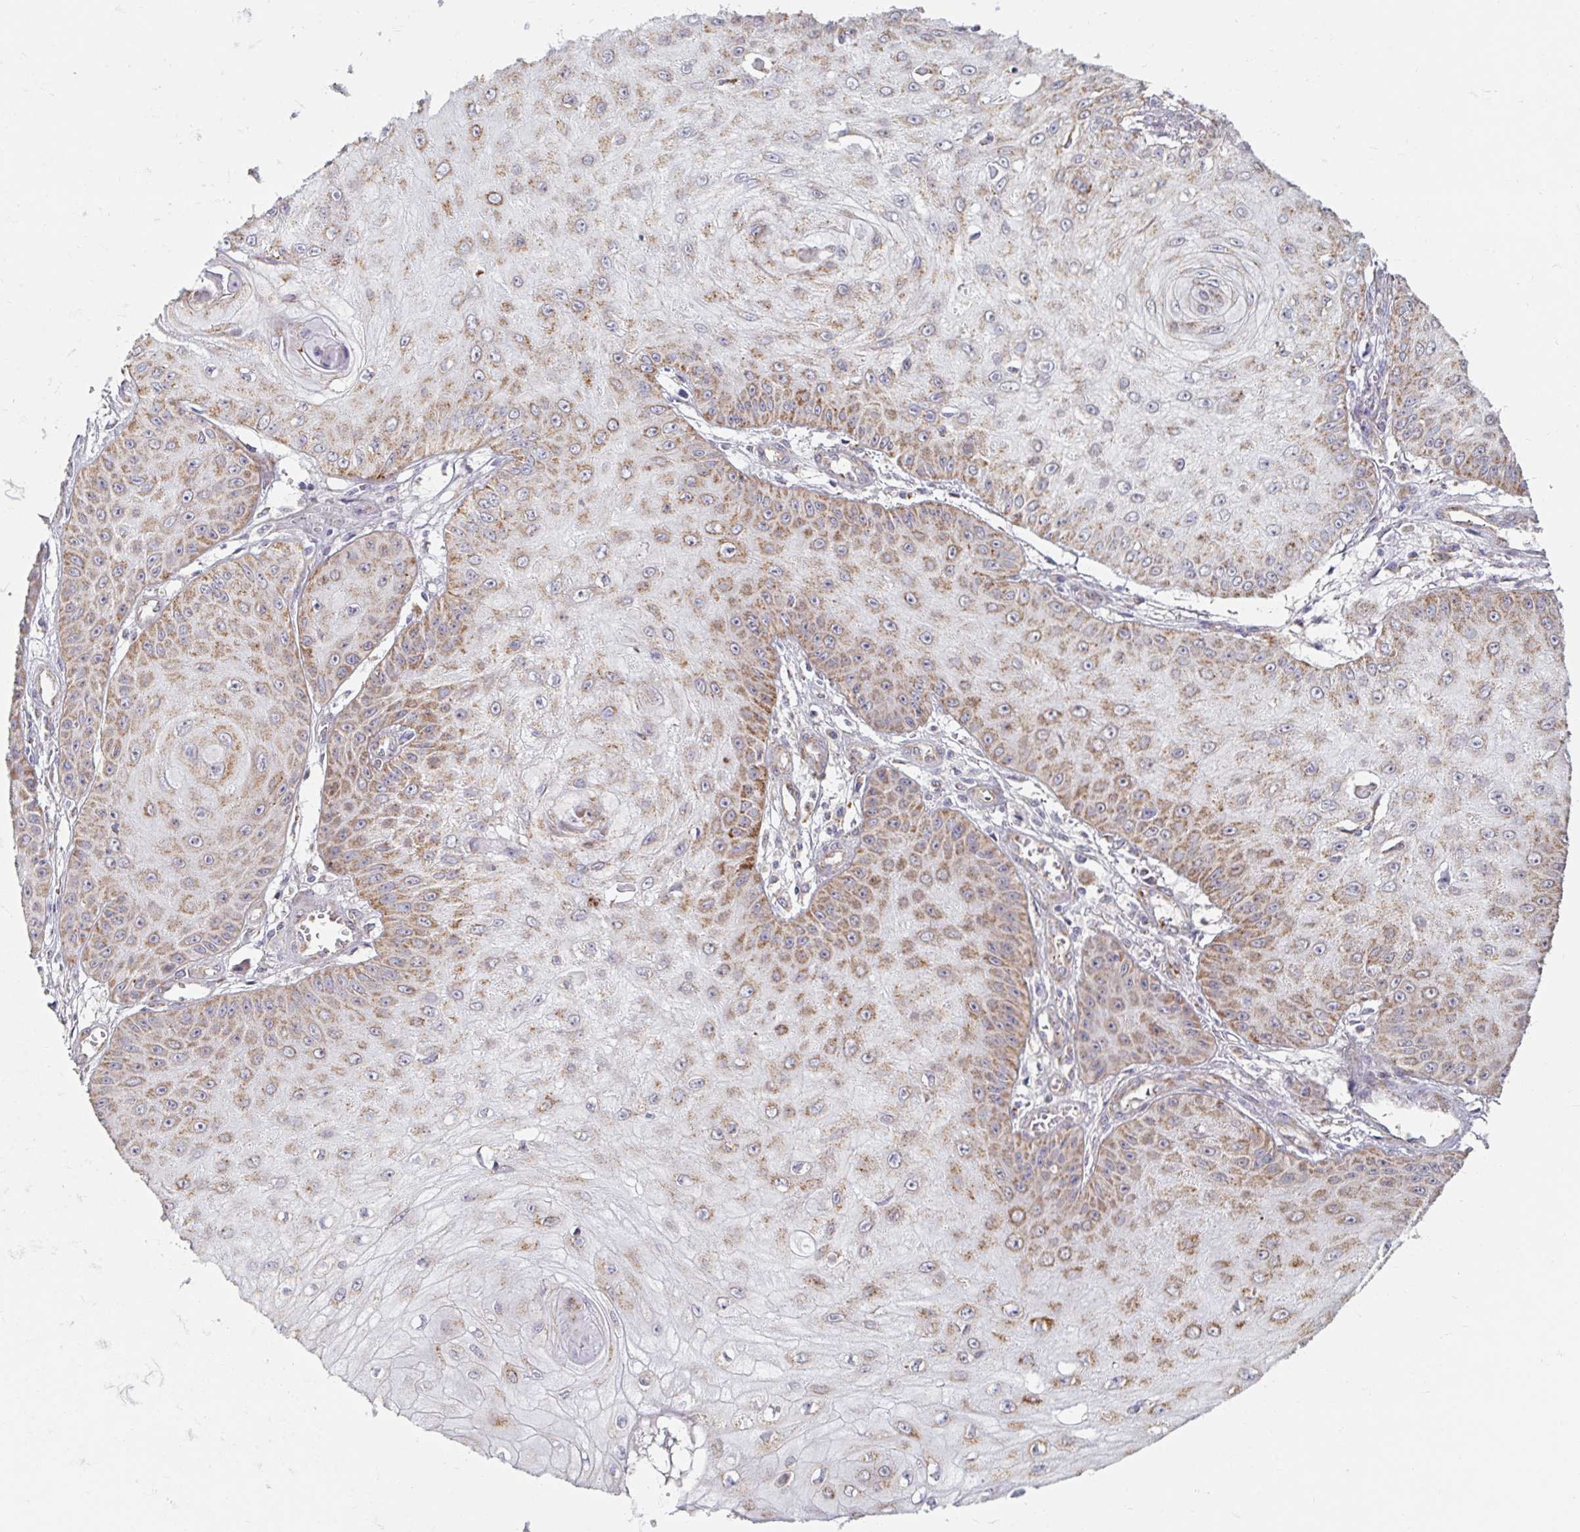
{"staining": {"intensity": "moderate", "quantity": "25%-75%", "location": "cytoplasmic/membranous"}, "tissue": "skin cancer", "cell_type": "Tumor cells", "image_type": "cancer", "snomed": [{"axis": "morphology", "description": "Squamous cell carcinoma, NOS"}, {"axis": "topography", "description": "Skin"}], "caption": "About 25%-75% of tumor cells in skin cancer show moderate cytoplasmic/membranous protein expression as visualized by brown immunohistochemical staining.", "gene": "MAVS", "patient": {"sex": "male", "age": 70}}